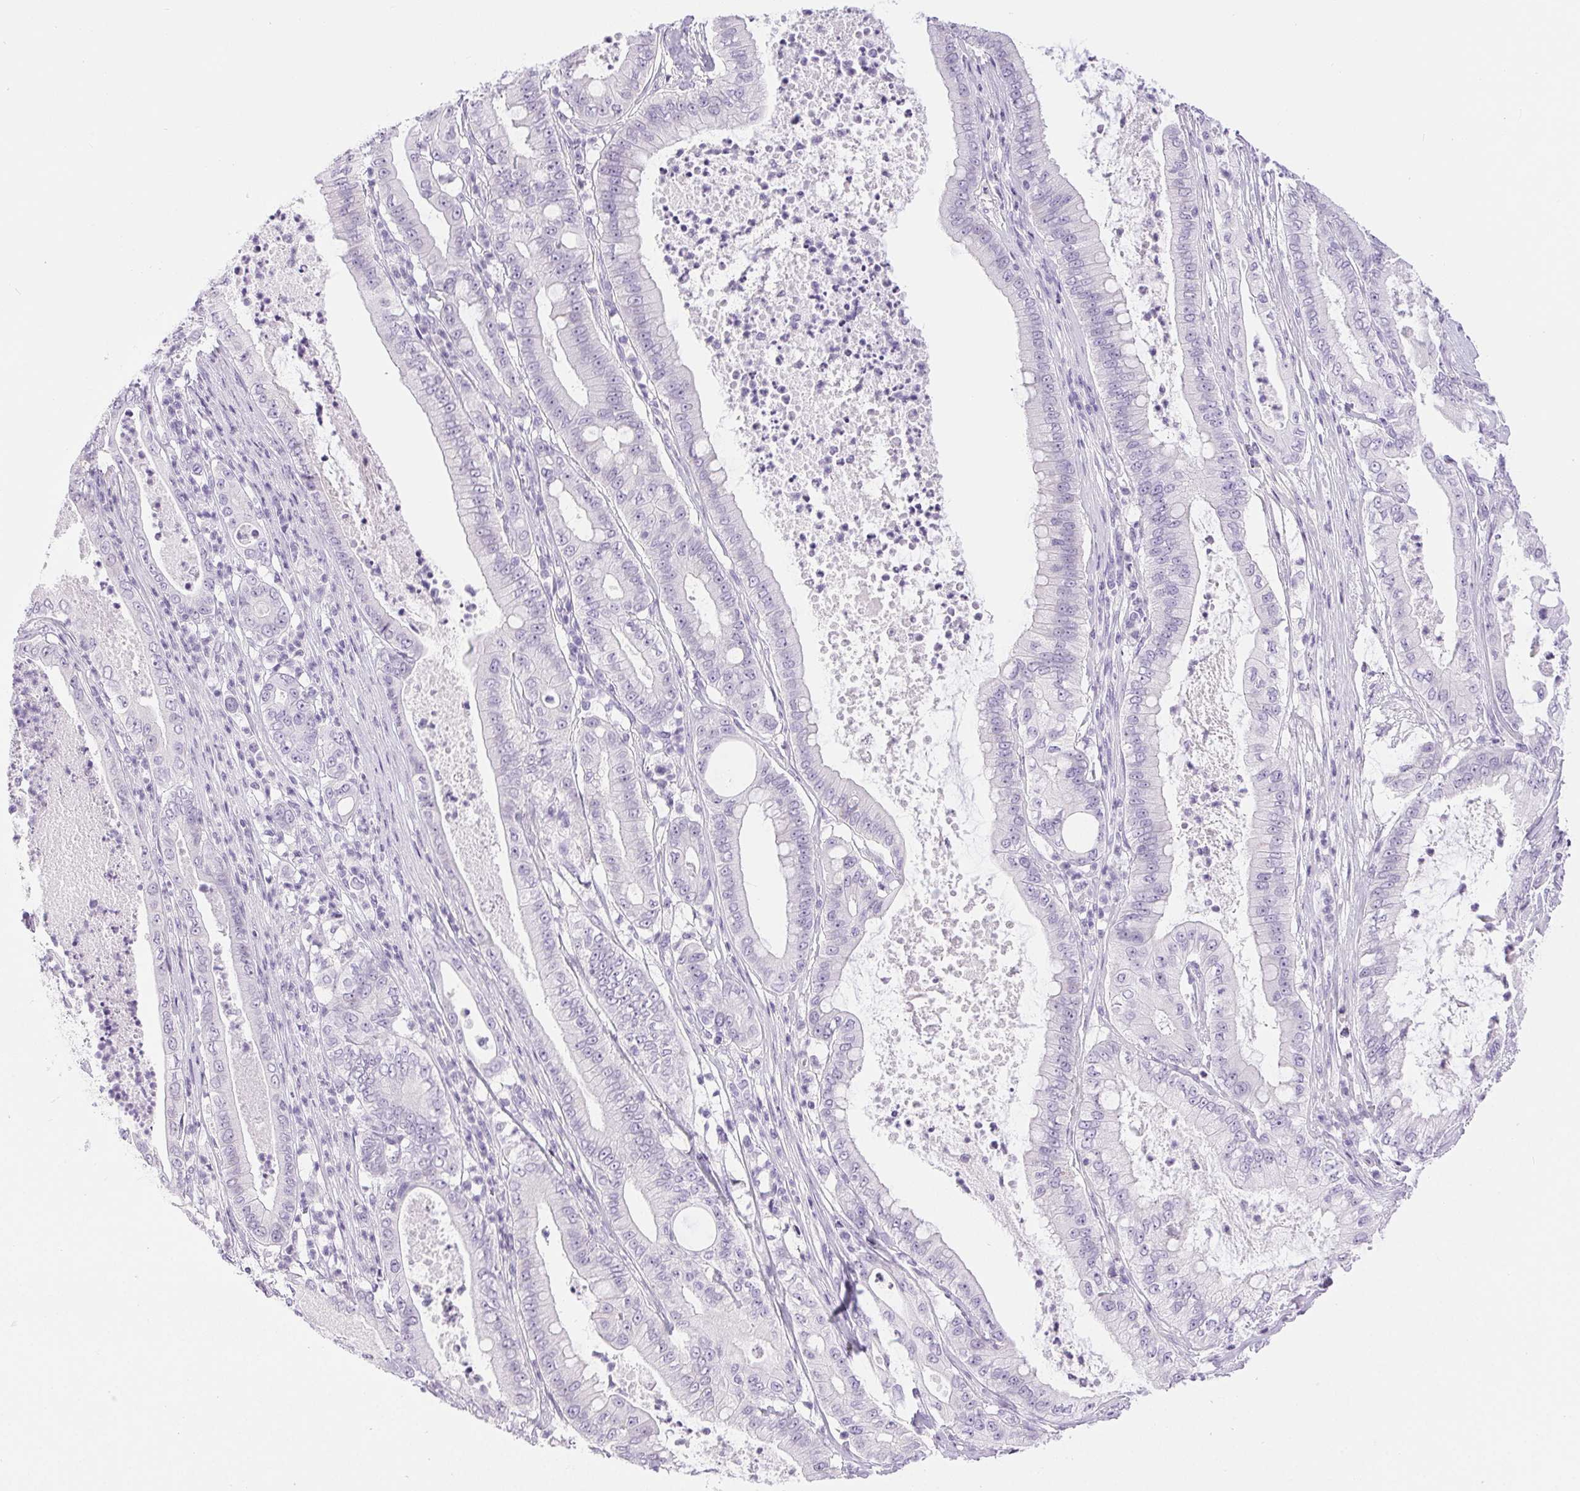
{"staining": {"intensity": "negative", "quantity": "none", "location": "none"}, "tissue": "pancreatic cancer", "cell_type": "Tumor cells", "image_type": "cancer", "snomed": [{"axis": "morphology", "description": "Adenocarcinoma, NOS"}, {"axis": "topography", "description": "Pancreas"}], "caption": "Adenocarcinoma (pancreatic) stained for a protein using immunohistochemistry shows no expression tumor cells.", "gene": "XDH", "patient": {"sex": "male", "age": 71}}